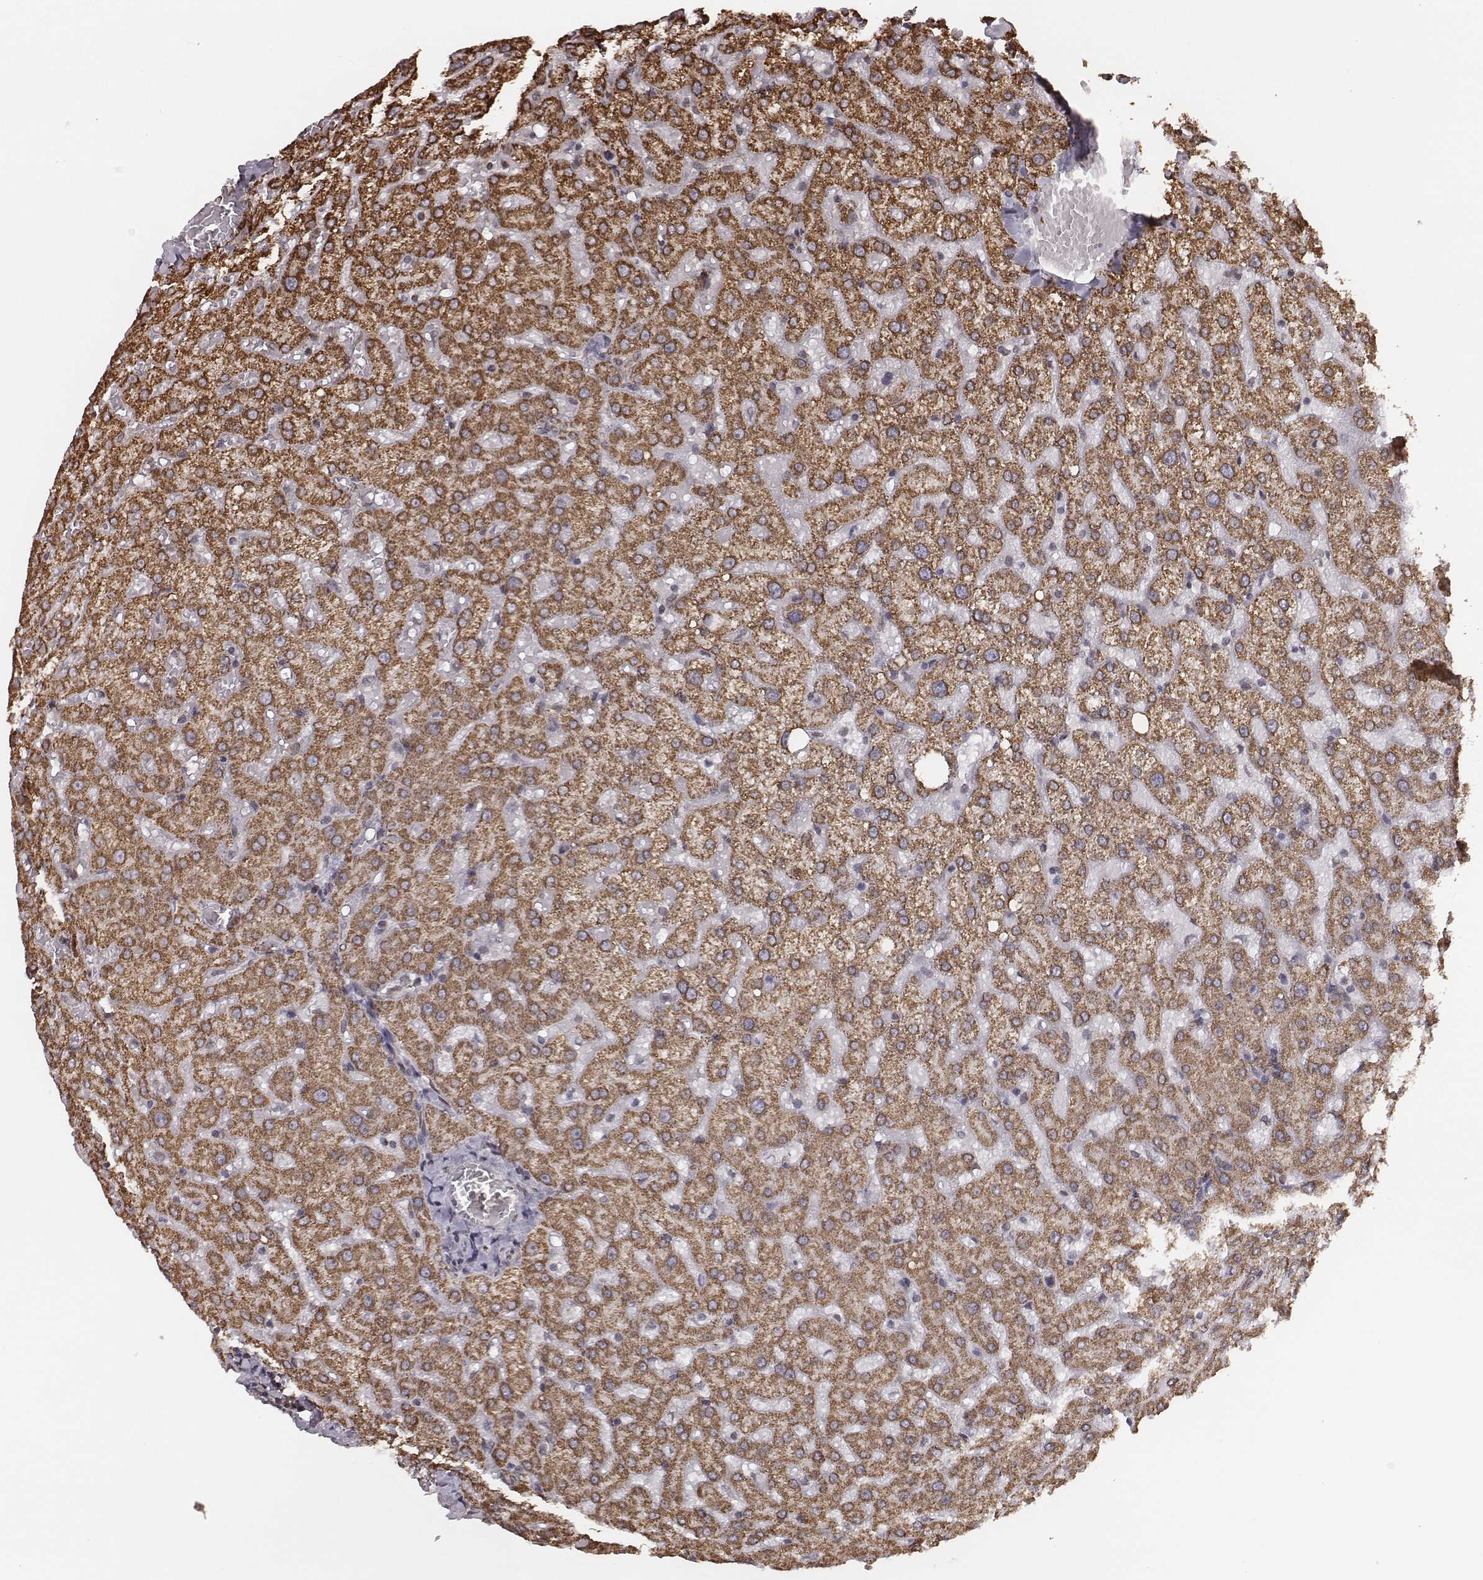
{"staining": {"intensity": "moderate", "quantity": ">75%", "location": "cytoplasmic/membranous"}, "tissue": "liver", "cell_type": "Cholangiocytes", "image_type": "normal", "snomed": [{"axis": "morphology", "description": "Normal tissue, NOS"}, {"axis": "topography", "description": "Liver"}], "caption": "High-magnification brightfield microscopy of unremarkable liver stained with DAB (3,3'-diaminobenzidine) (brown) and counterstained with hematoxylin (blue). cholangiocytes exhibit moderate cytoplasmic/membranous positivity is seen in about>75% of cells. (DAB (3,3'-diaminobenzidine) IHC with brightfield microscopy, high magnification).", "gene": "ACOT2", "patient": {"sex": "female", "age": 50}}